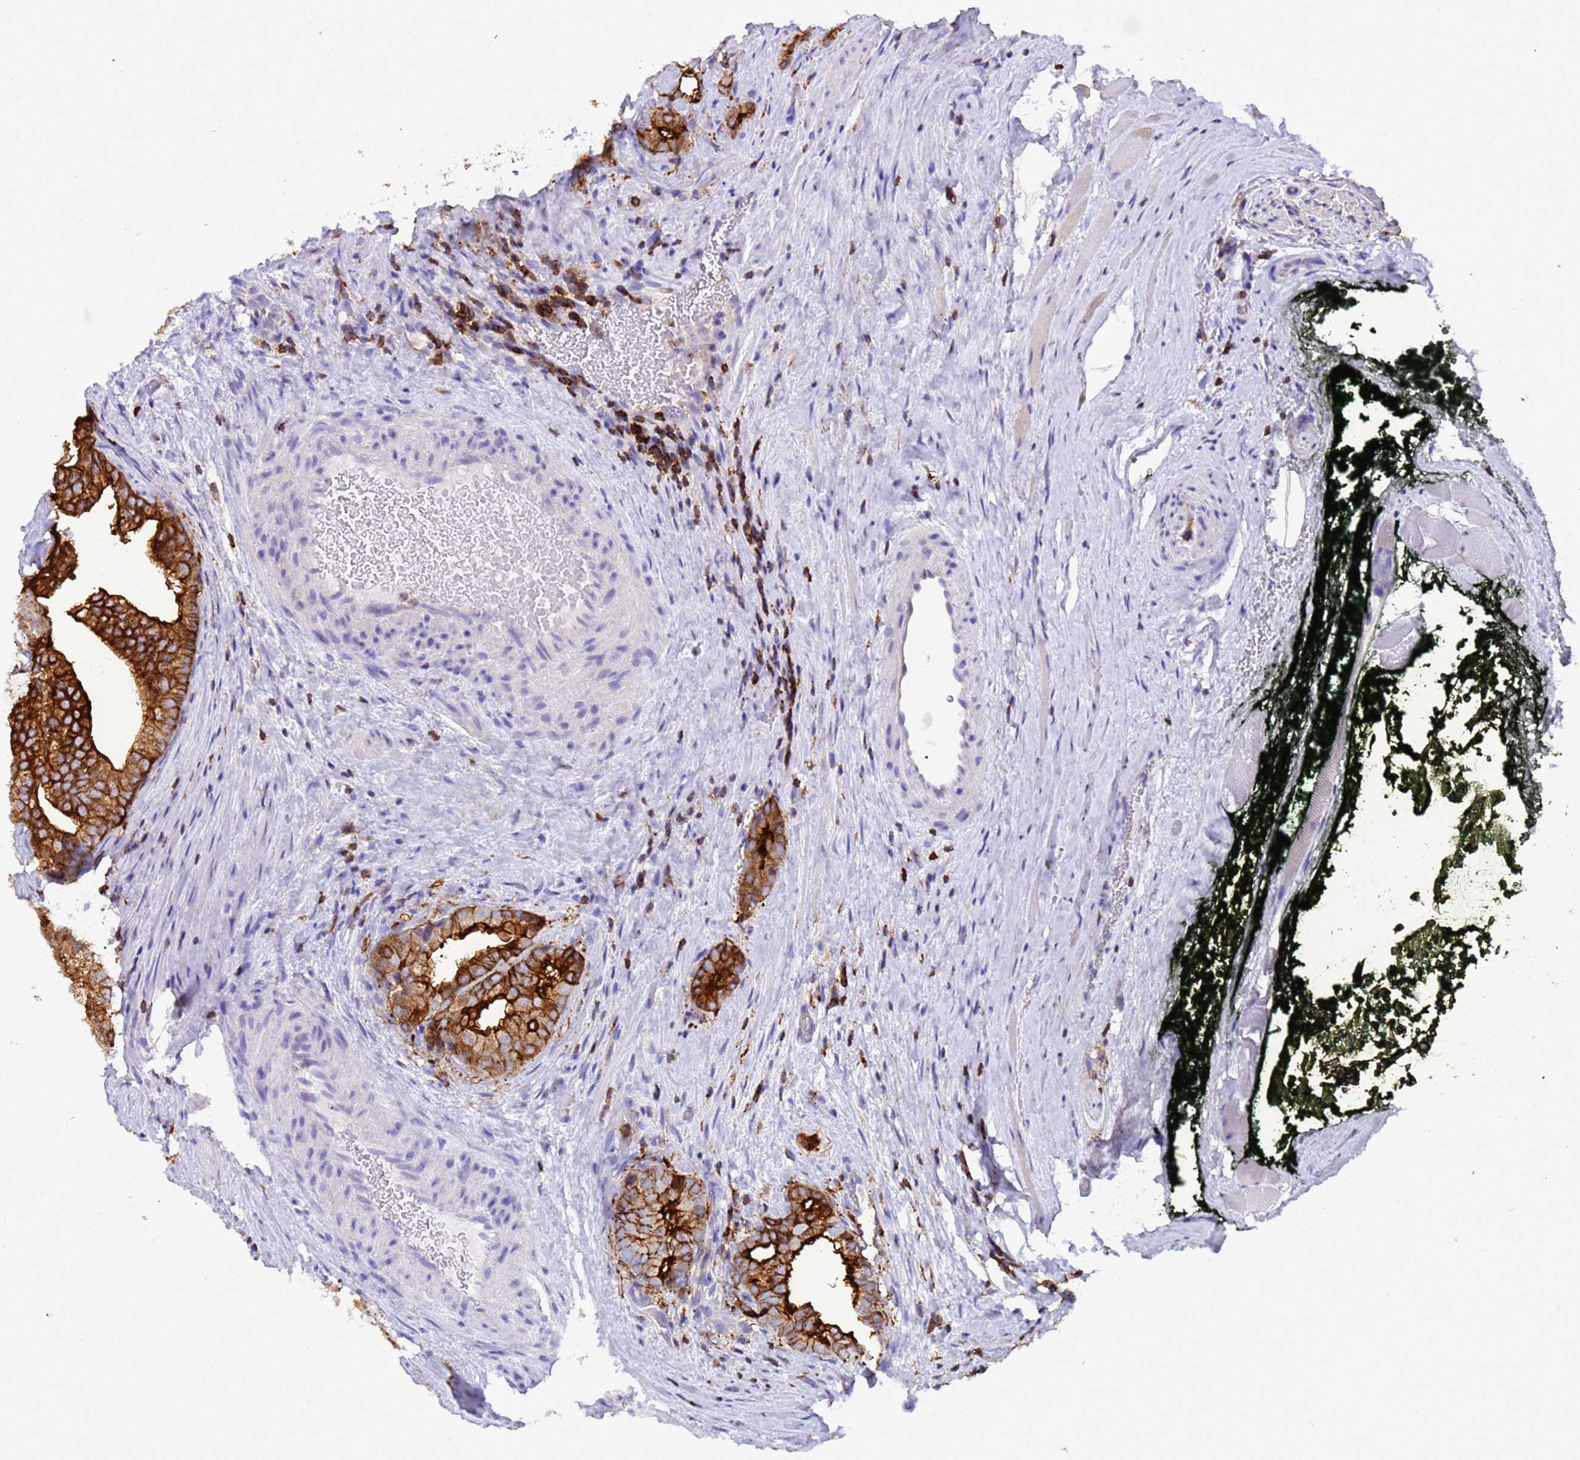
{"staining": {"intensity": "strong", "quantity": ">75%", "location": "cytoplasmic/membranous"}, "tissue": "prostate cancer", "cell_type": "Tumor cells", "image_type": "cancer", "snomed": [{"axis": "morphology", "description": "Adenocarcinoma, Low grade"}, {"axis": "topography", "description": "Prostate"}], "caption": "An IHC micrograph of tumor tissue is shown. Protein staining in brown shows strong cytoplasmic/membranous positivity in prostate cancer within tumor cells.", "gene": "EZR", "patient": {"sex": "male", "age": 71}}